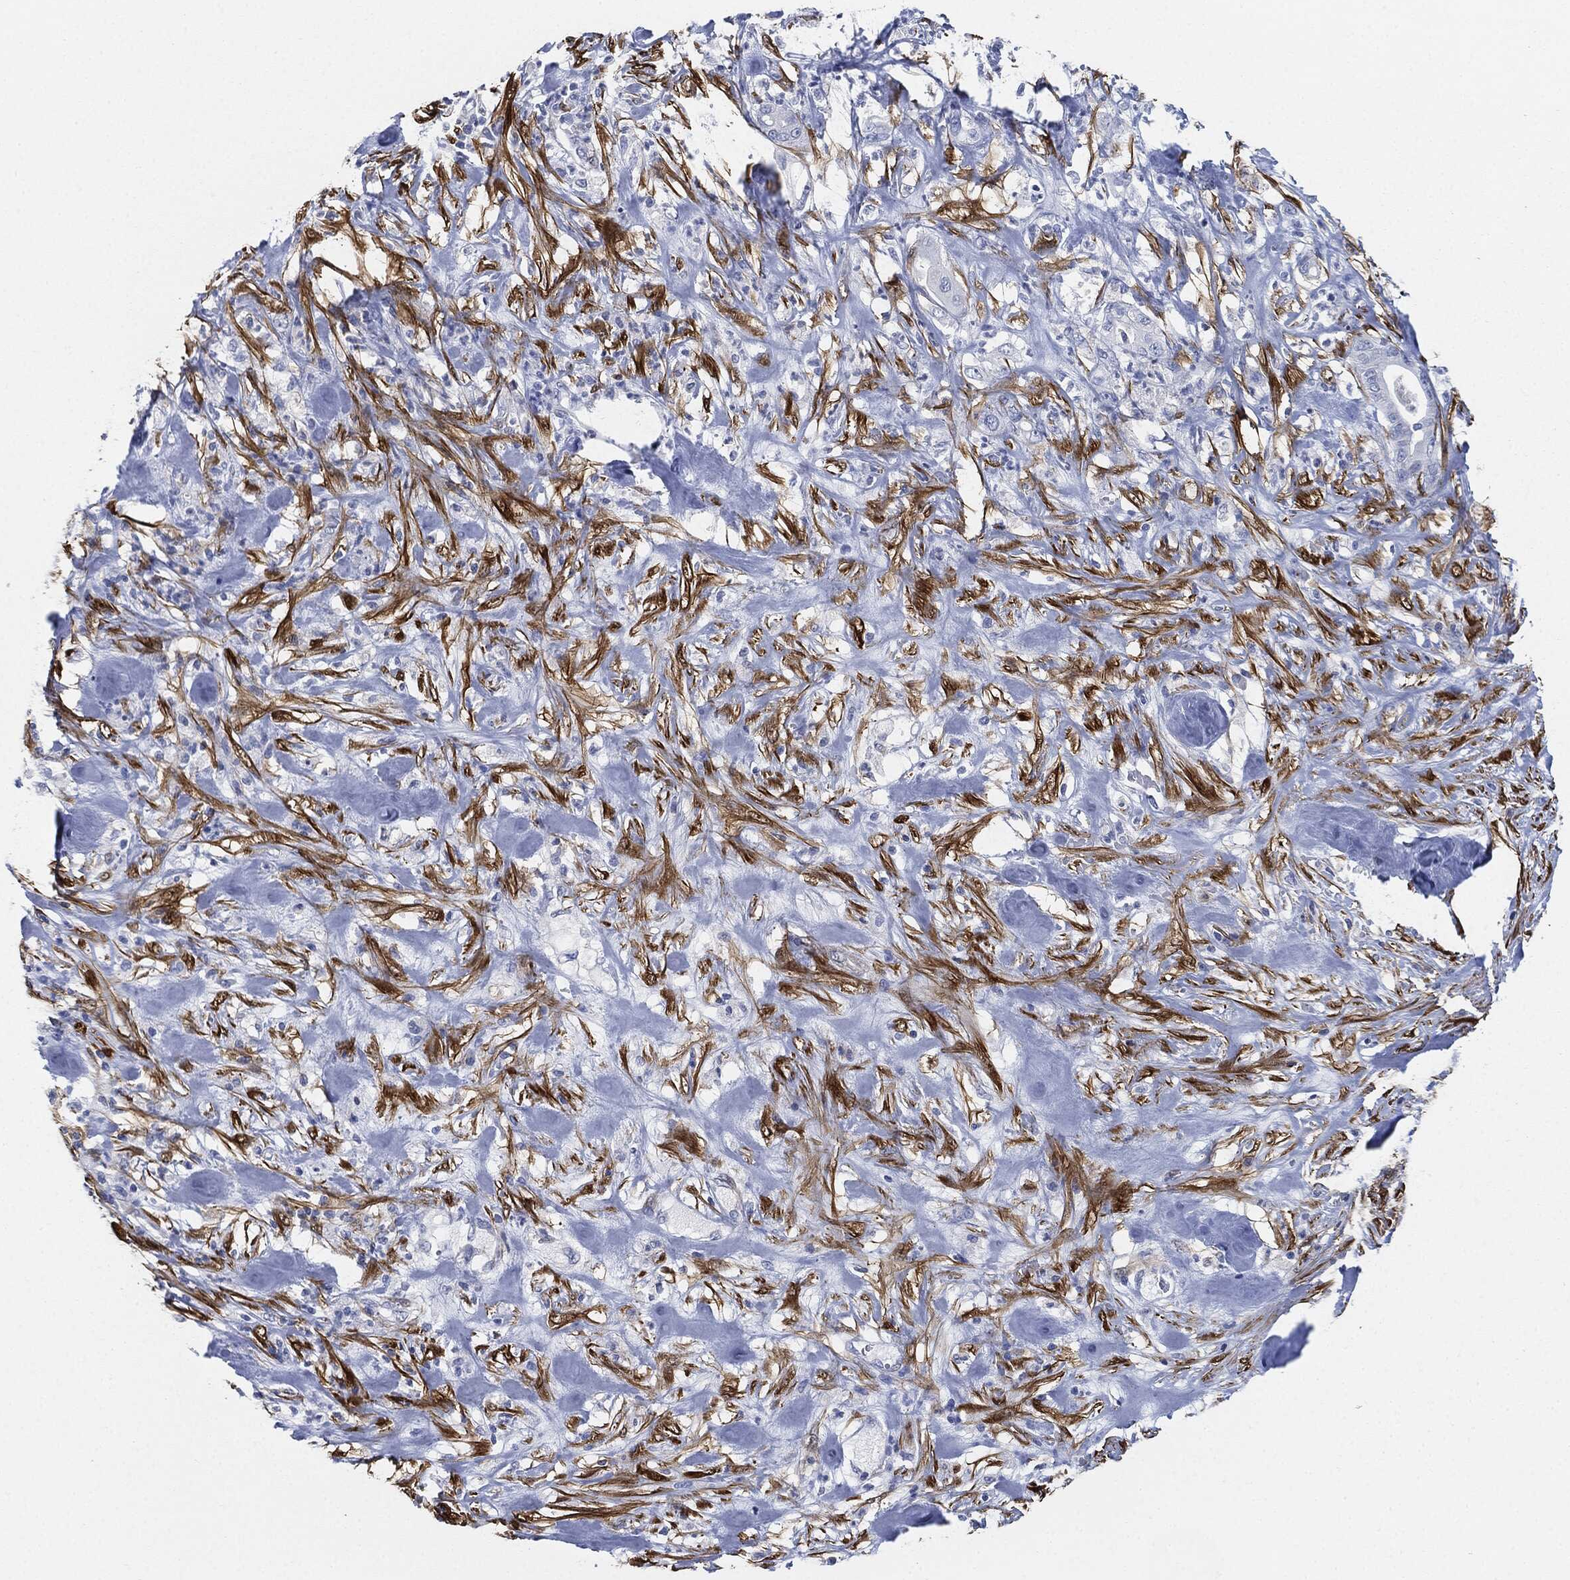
{"staining": {"intensity": "negative", "quantity": "none", "location": "none"}, "tissue": "pancreatic cancer", "cell_type": "Tumor cells", "image_type": "cancer", "snomed": [{"axis": "morphology", "description": "Adenocarcinoma, NOS"}, {"axis": "topography", "description": "Pancreas"}], "caption": "Human adenocarcinoma (pancreatic) stained for a protein using immunohistochemistry reveals no staining in tumor cells.", "gene": "TAGLN", "patient": {"sex": "male", "age": 71}}